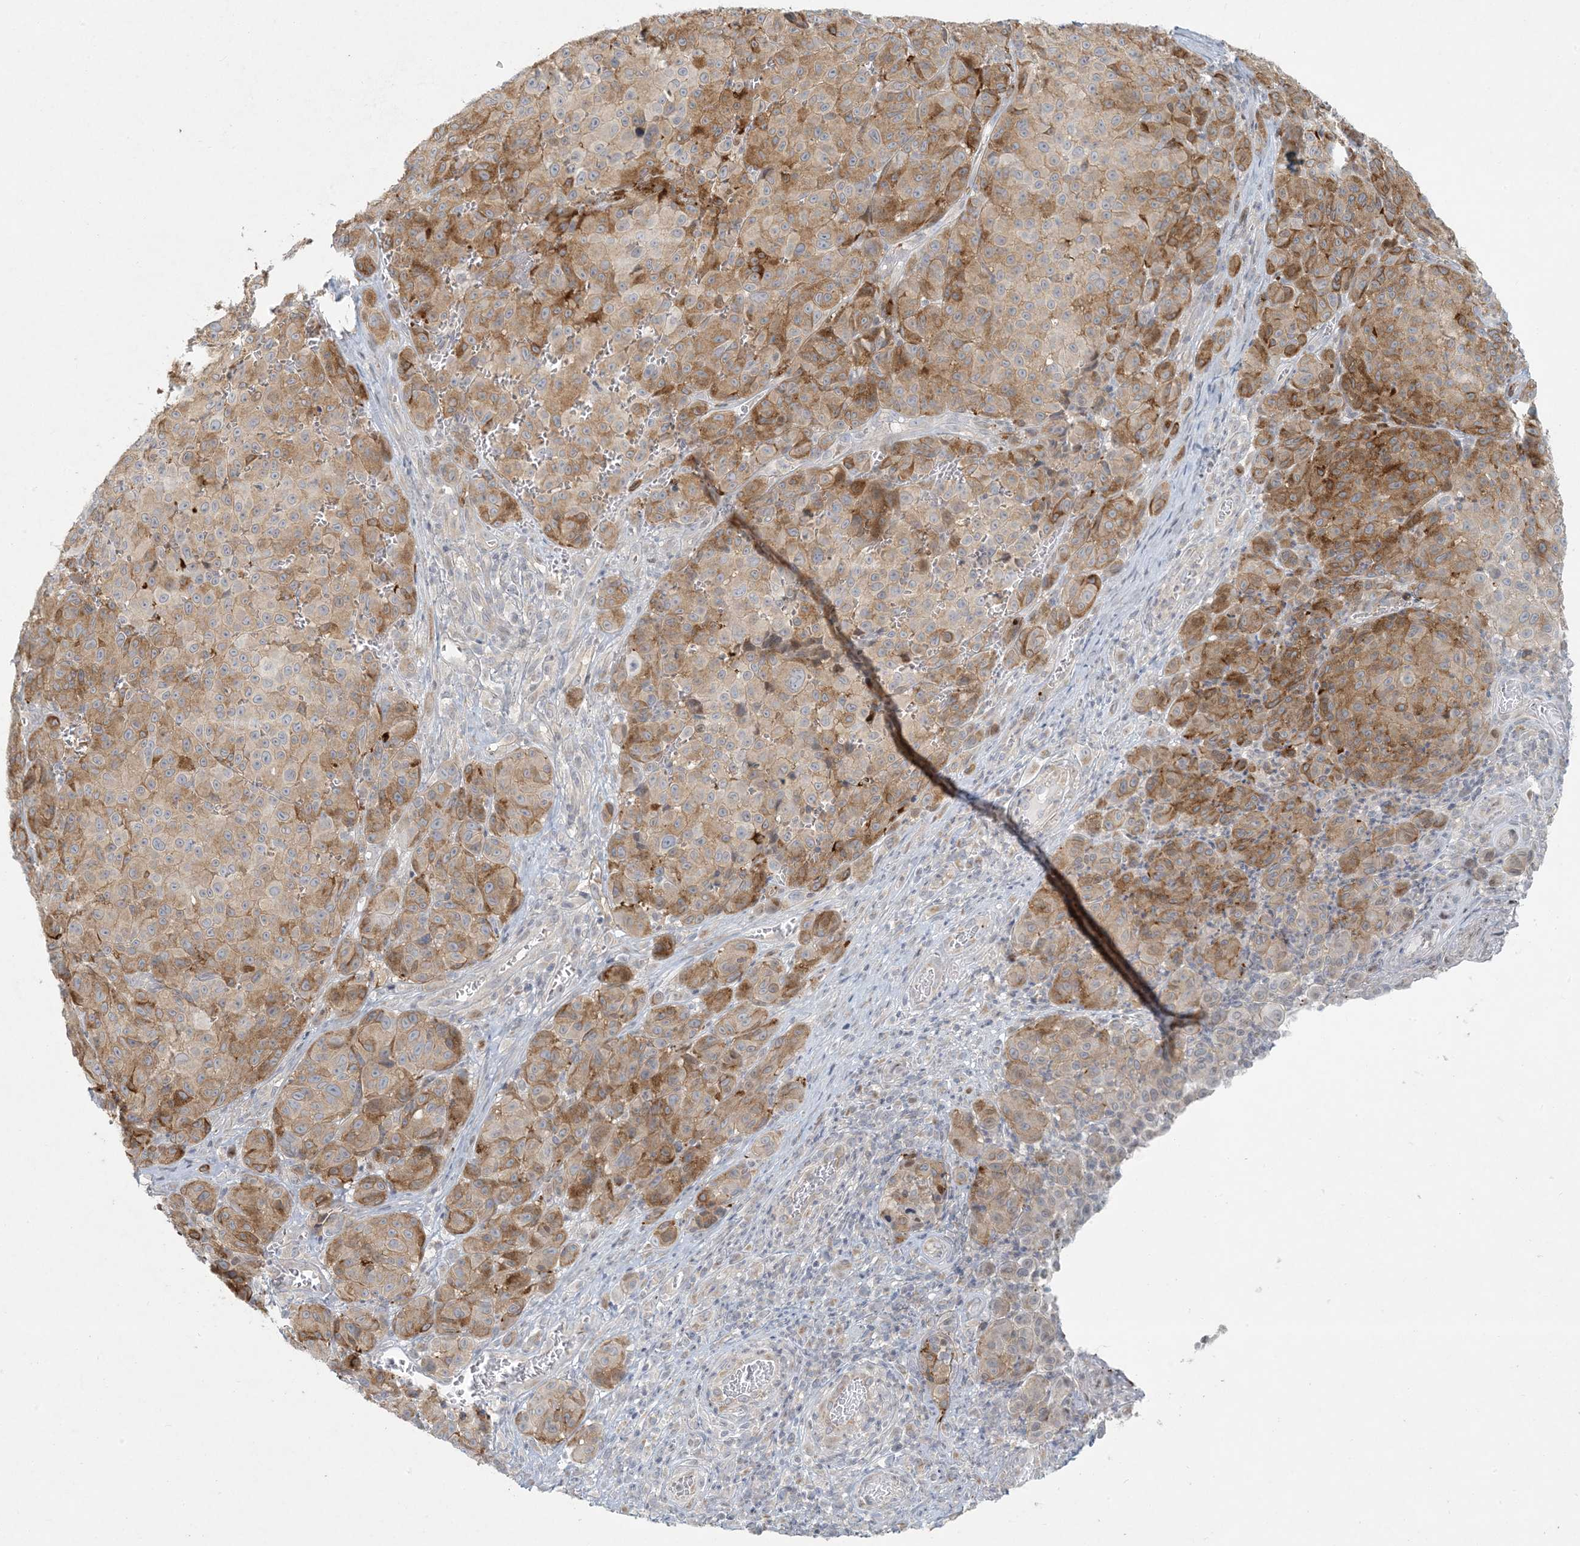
{"staining": {"intensity": "moderate", "quantity": "25%-75%", "location": "cytoplasmic/membranous"}, "tissue": "melanoma", "cell_type": "Tumor cells", "image_type": "cancer", "snomed": [{"axis": "morphology", "description": "Malignant melanoma, NOS"}, {"axis": "topography", "description": "Skin"}], "caption": "Immunohistochemical staining of malignant melanoma demonstrates medium levels of moderate cytoplasmic/membranous positivity in approximately 25%-75% of tumor cells.", "gene": "BCORL1", "patient": {"sex": "male", "age": 73}}